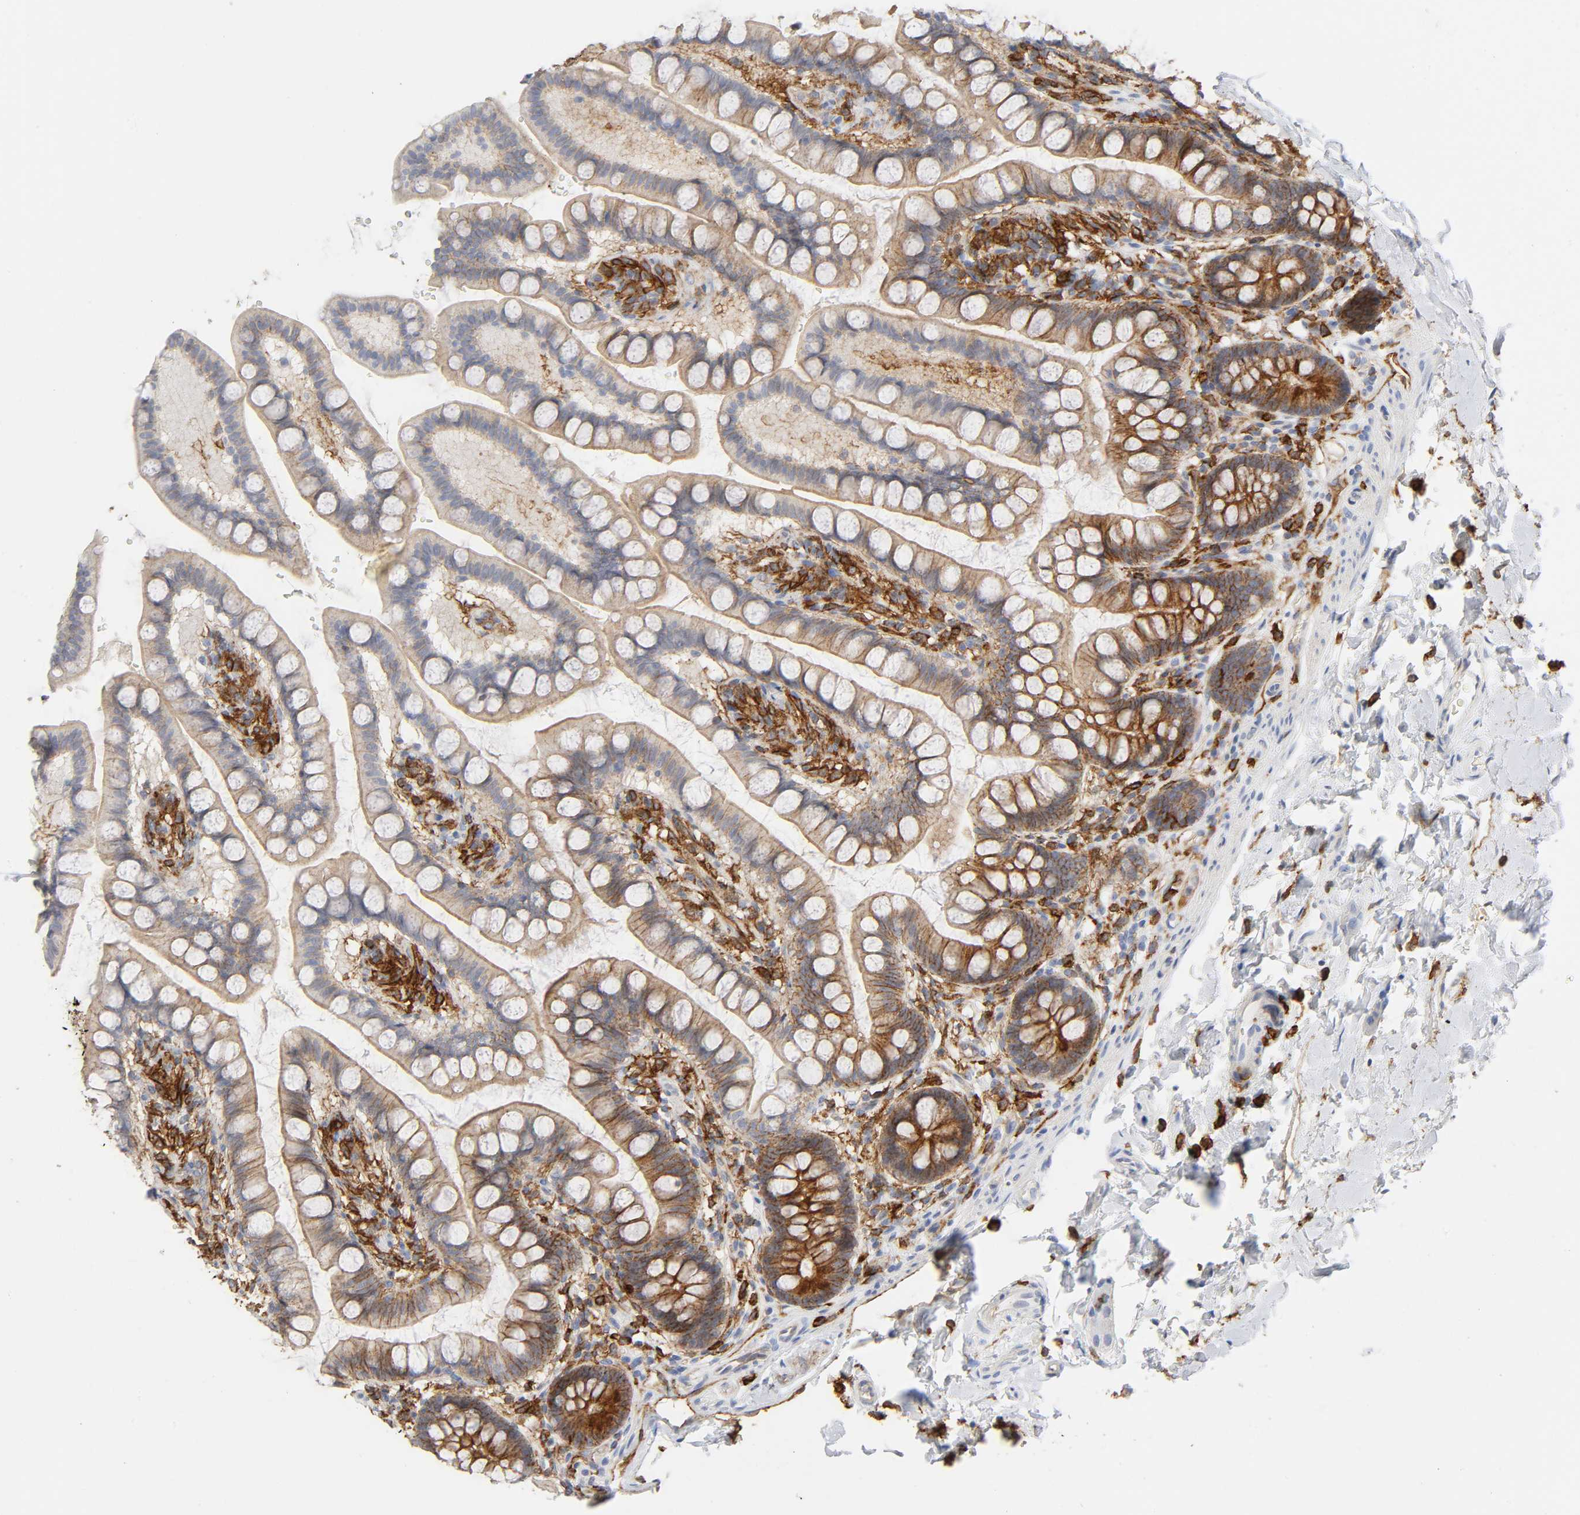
{"staining": {"intensity": "moderate", "quantity": "25%-75%", "location": "cytoplasmic/membranous"}, "tissue": "small intestine", "cell_type": "Glandular cells", "image_type": "normal", "snomed": [{"axis": "morphology", "description": "Normal tissue, NOS"}, {"axis": "topography", "description": "Small intestine"}], "caption": "This photomicrograph shows benign small intestine stained with immunohistochemistry to label a protein in brown. The cytoplasmic/membranous of glandular cells show moderate positivity for the protein. Nuclei are counter-stained blue.", "gene": "LYN", "patient": {"sex": "female", "age": 58}}